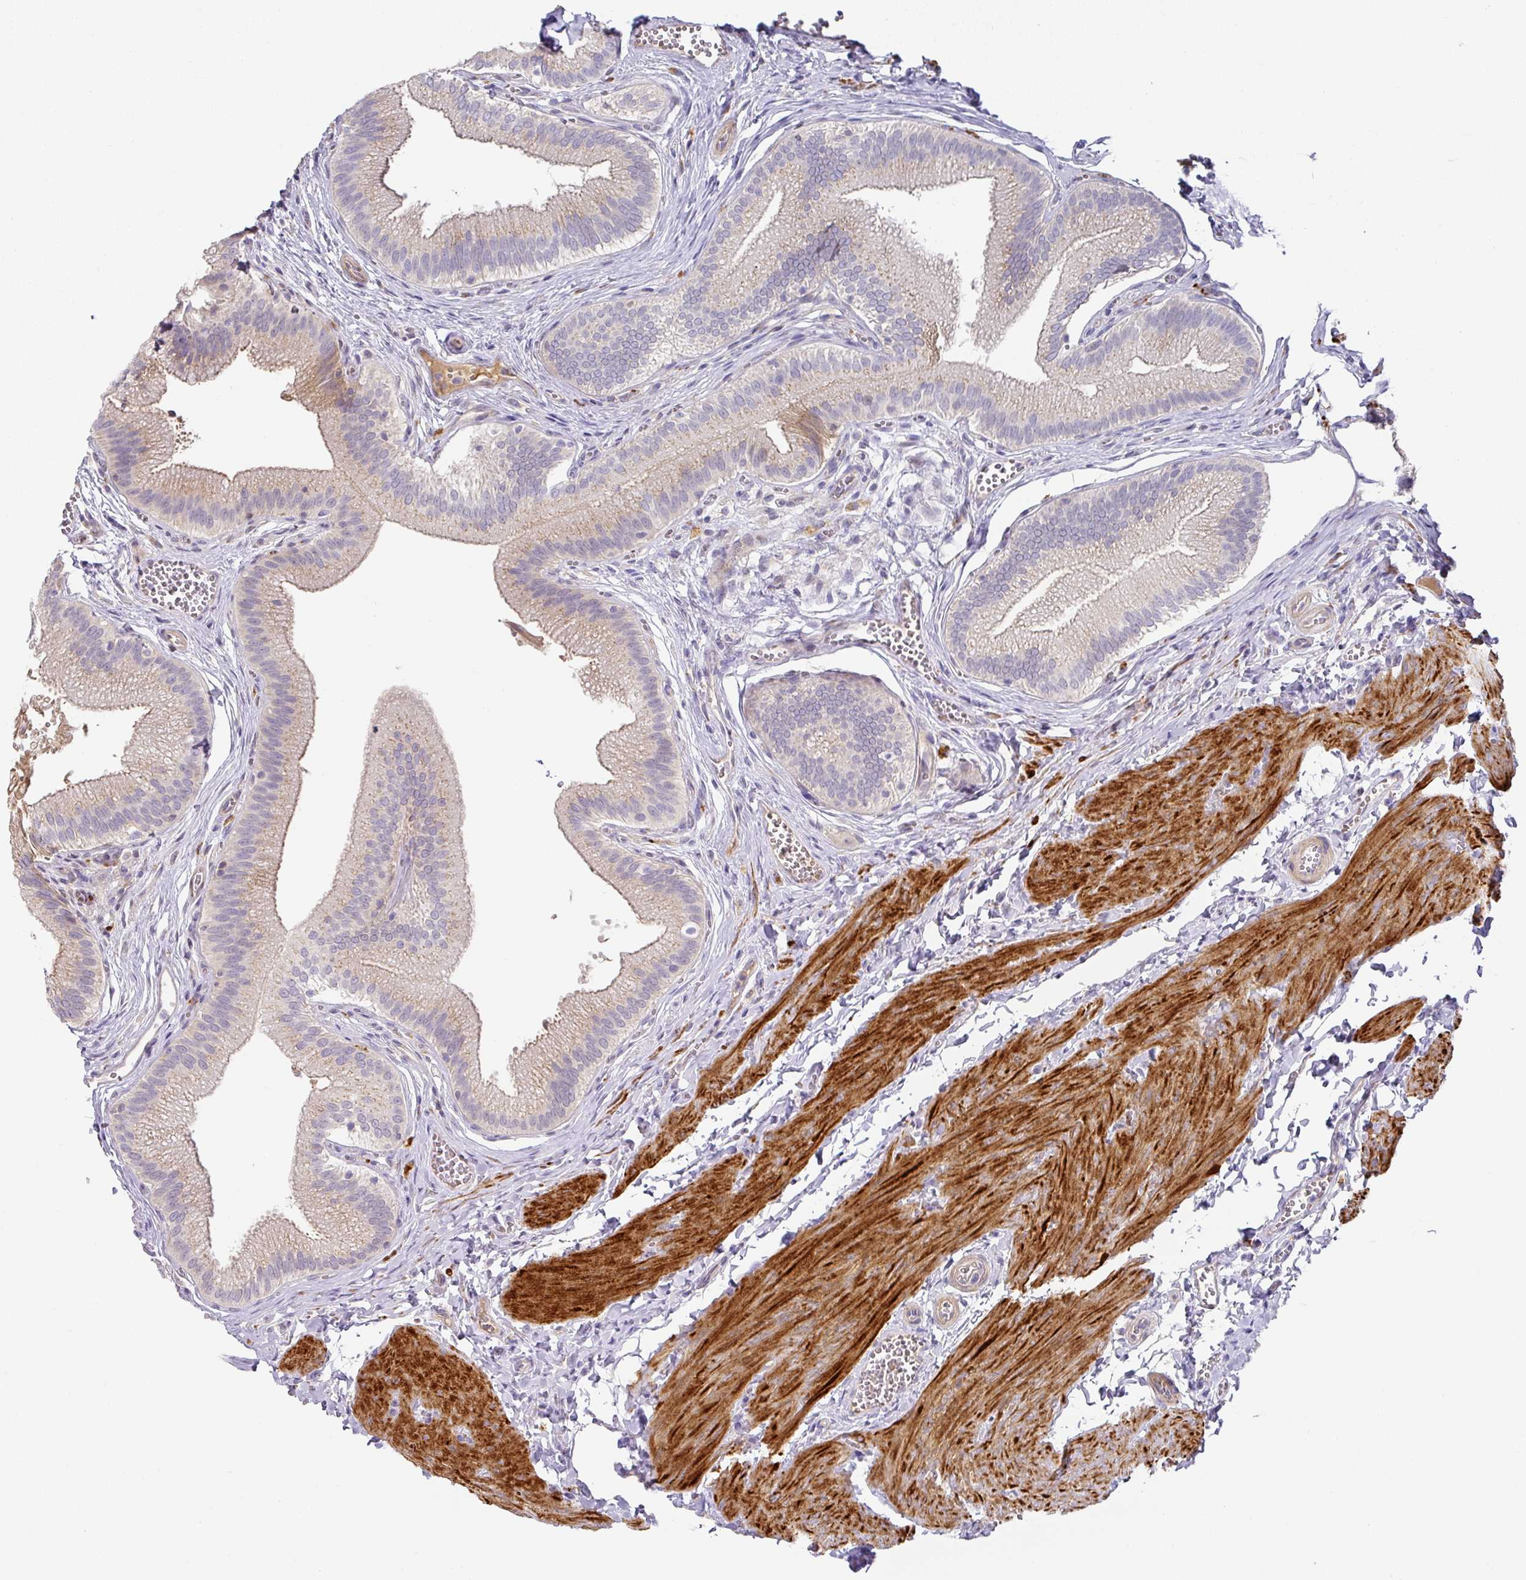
{"staining": {"intensity": "weak", "quantity": "<25%", "location": "cytoplasmic/membranous"}, "tissue": "gallbladder", "cell_type": "Glandular cells", "image_type": "normal", "snomed": [{"axis": "morphology", "description": "Normal tissue, NOS"}, {"axis": "topography", "description": "Gallbladder"}], "caption": "The IHC histopathology image has no significant positivity in glandular cells of gallbladder. (DAB immunohistochemistry (IHC) with hematoxylin counter stain).", "gene": "TARM1", "patient": {"sex": "male", "age": 17}}